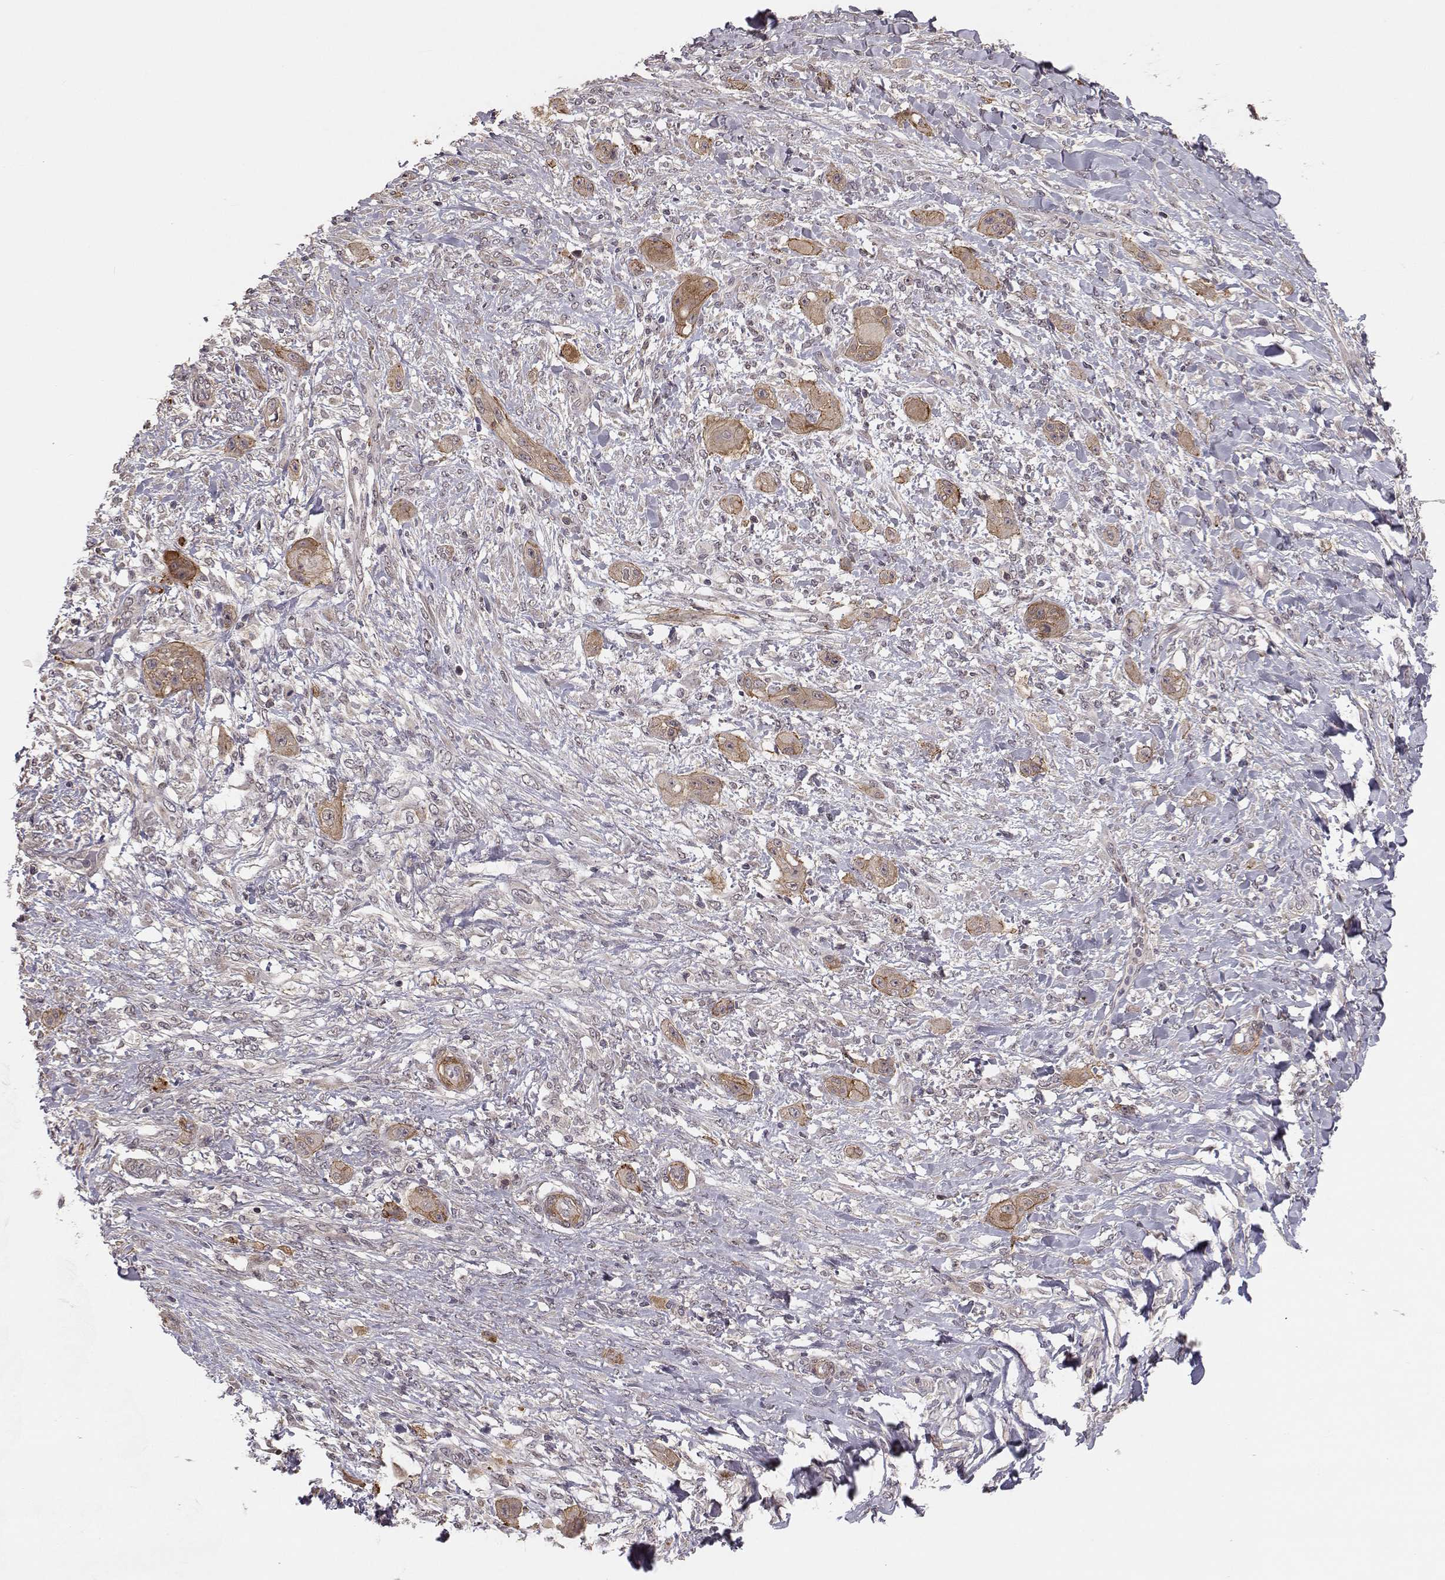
{"staining": {"intensity": "moderate", "quantity": "<25%", "location": "cytoplasmic/membranous"}, "tissue": "skin cancer", "cell_type": "Tumor cells", "image_type": "cancer", "snomed": [{"axis": "morphology", "description": "Squamous cell carcinoma, NOS"}, {"axis": "topography", "description": "Skin"}], "caption": "Skin cancer (squamous cell carcinoma) stained for a protein (brown) exhibits moderate cytoplasmic/membranous positive staining in about <25% of tumor cells.", "gene": "PLEKHG3", "patient": {"sex": "male", "age": 62}}